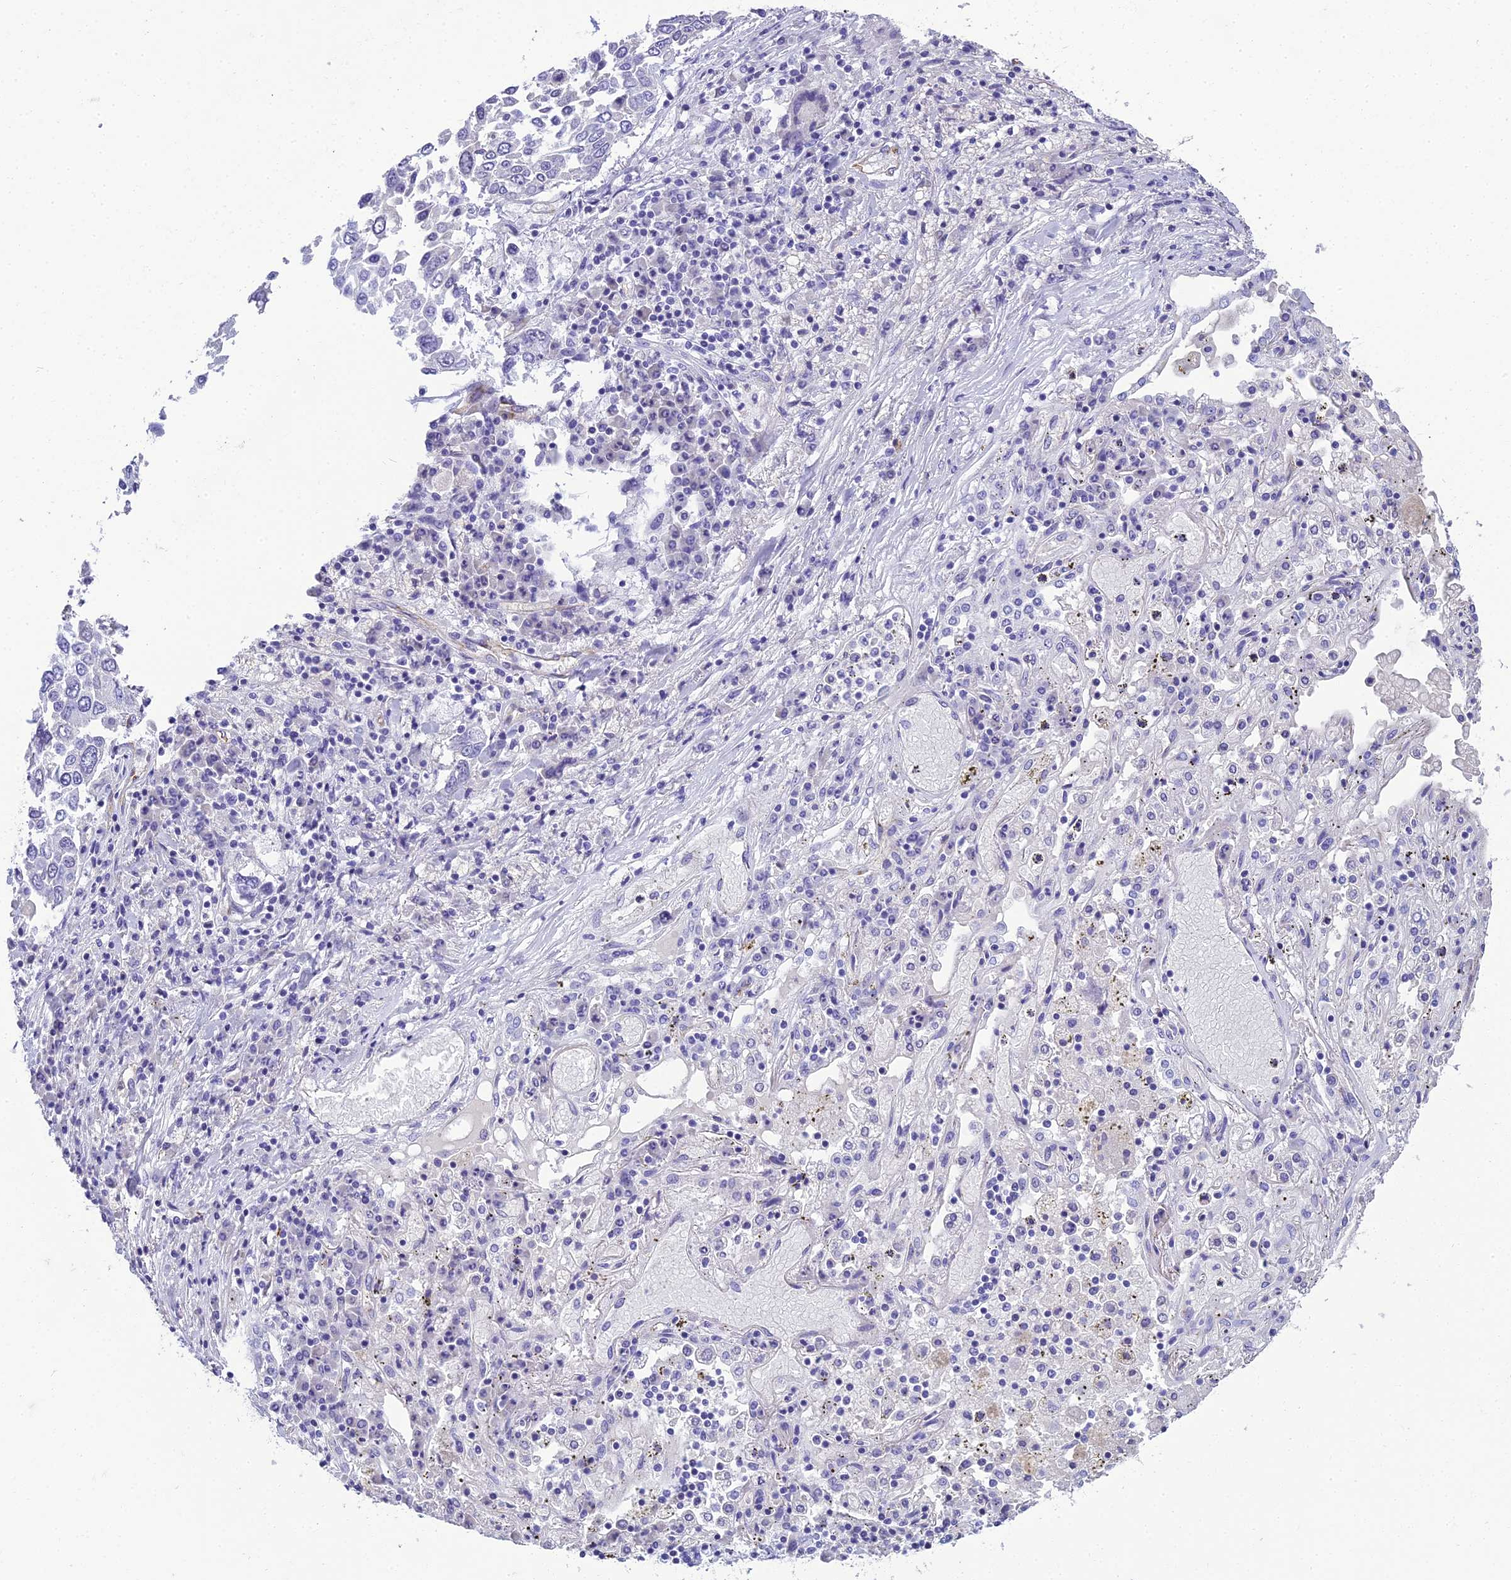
{"staining": {"intensity": "negative", "quantity": "none", "location": "none"}, "tissue": "lung cancer", "cell_type": "Tumor cells", "image_type": "cancer", "snomed": [{"axis": "morphology", "description": "Squamous cell carcinoma, NOS"}, {"axis": "topography", "description": "Lung"}], "caption": "This histopathology image is of lung cancer (squamous cell carcinoma) stained with immunohistochemistry (IHC) to label a protein in brown with the nuclei are counter-stained blue. There is no positivity in tumor cells.", "gene": "NINJ1", "patient": {"sex": "male", "age": 65}}